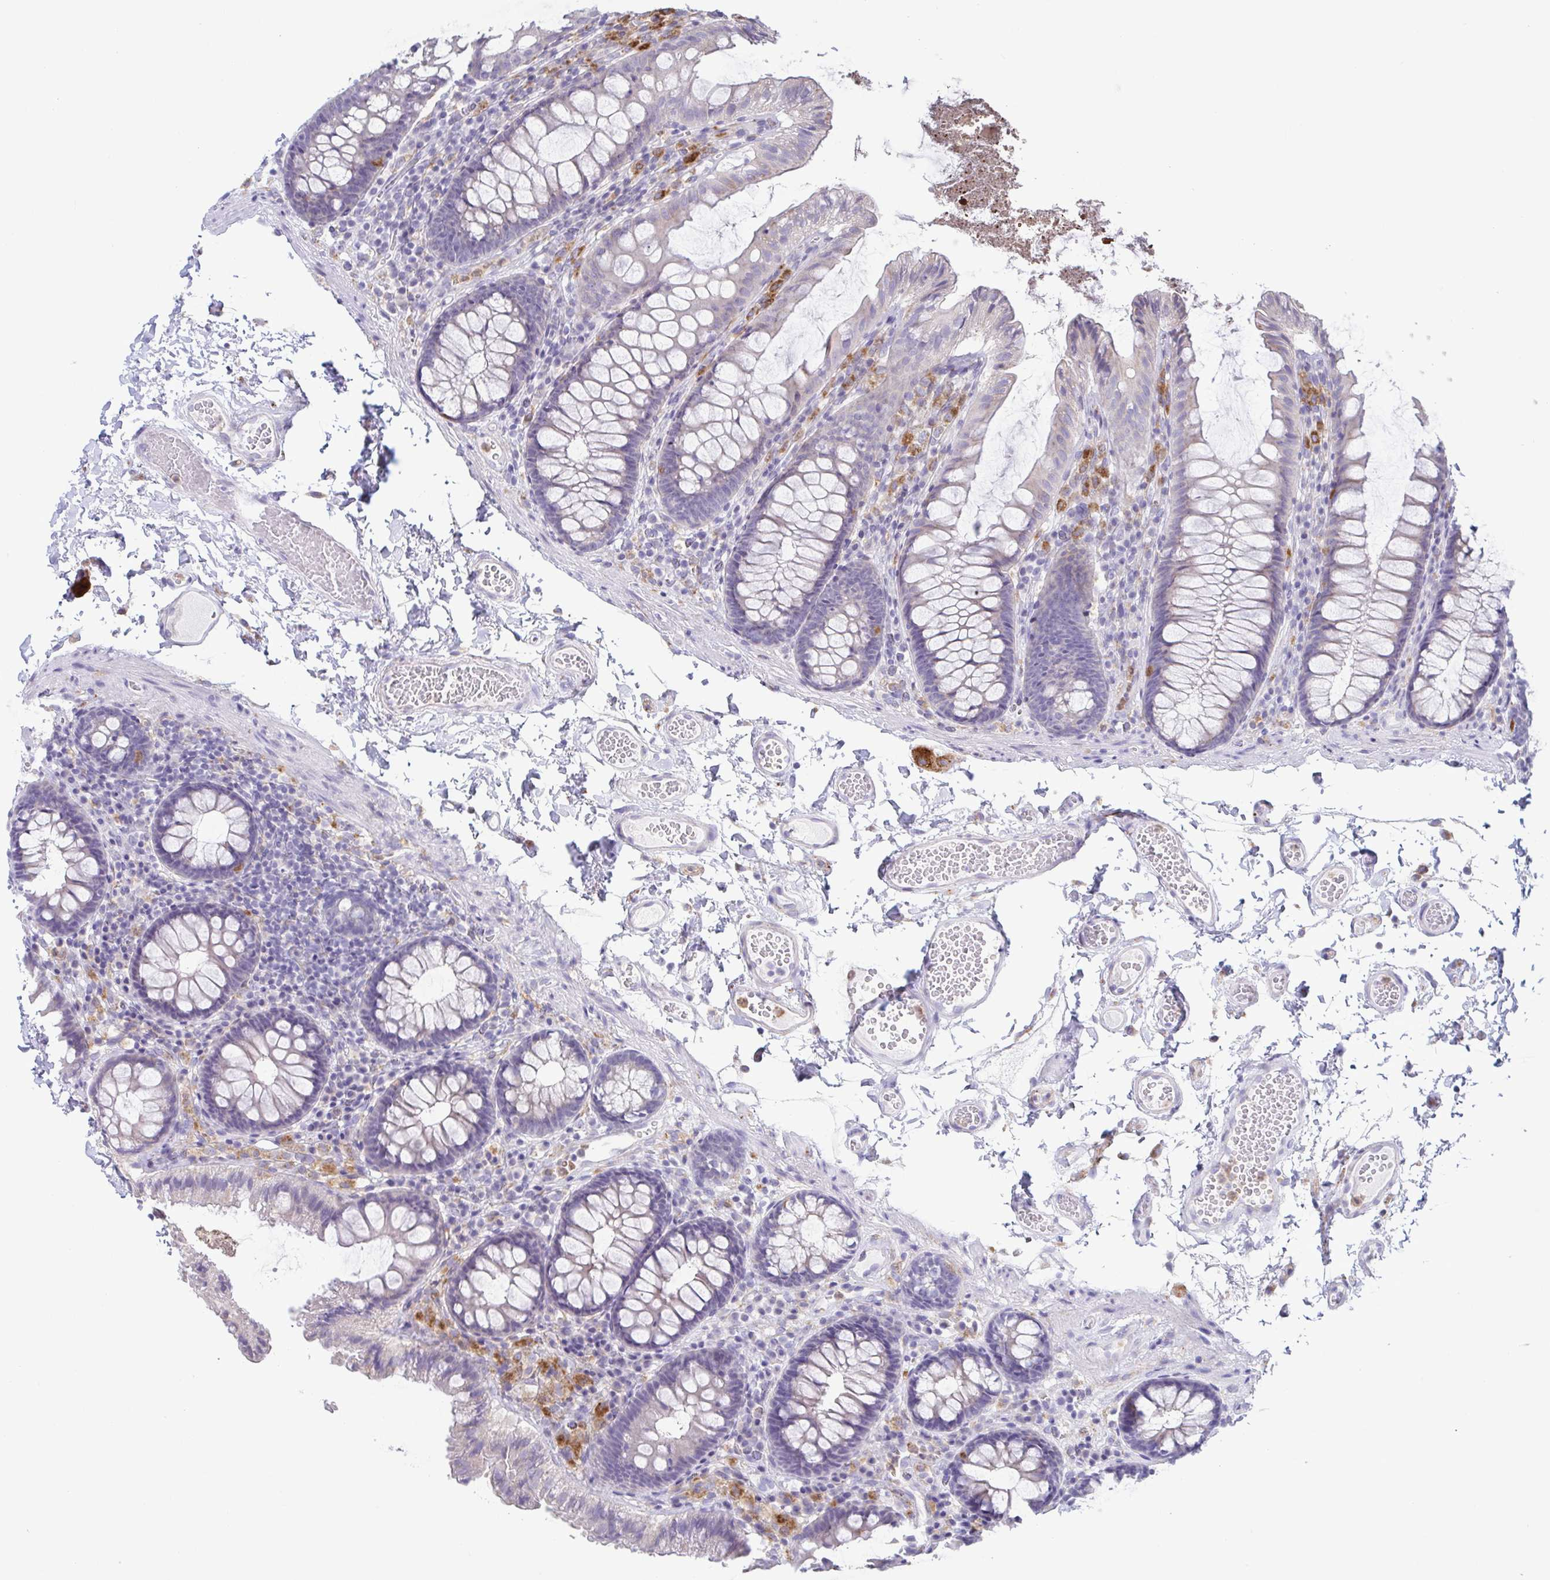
{"staining": {"intensity": "negative", "quantity": "none", "location": "none"}, "tissue": "colon", "cell_type": "Endothelial cells", "image_type": "normal", "snomed": [{"axis": "morphology", "description": "Normal tissue, NOS"}, {"axis": "topography", "description": "Colon"}, {"axis": "topography", "description": "Peripheral nerve tissue"}], "caption": "DAB immunohistochemical staining of unremarkable human colon exhibits no significant staining in endothelial cells.", "gene": "ATP6V1G2", "patient": {"sex": "male", "age": 84}}